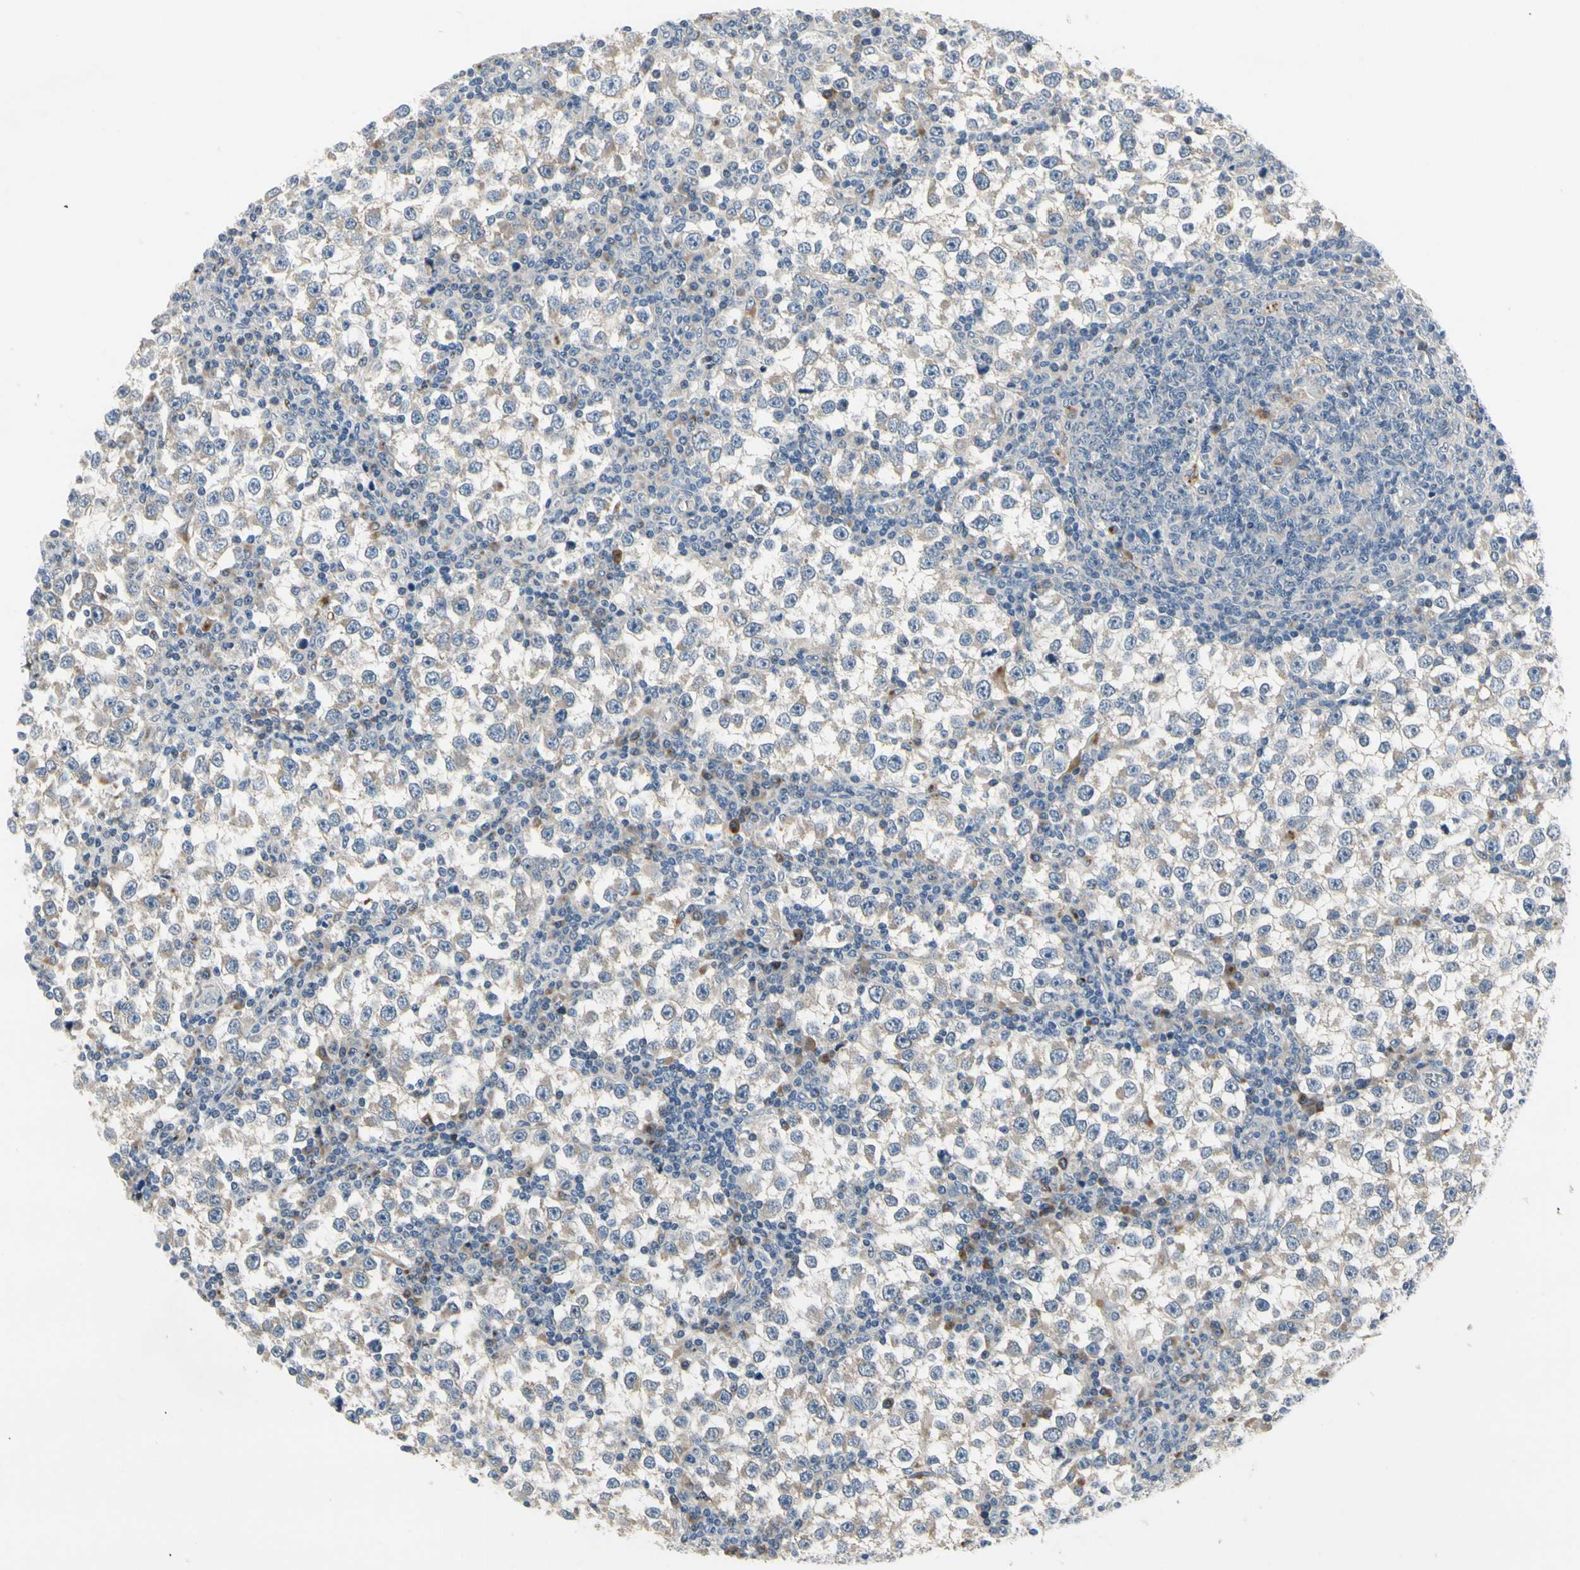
{"staining": {"intensity": "weak", "quantity": "25%-75%", "location": "cytoplasmic/membranous"}, "tissue": "testis cancer", "cell_type": "Tumor cells", "image_type": "cancer", "snomed": [{"axis": "morphology", "description": "Seminoma, NOS"}, {"axis": "topography", "description": "Testis"}], "caption": "Weak cytoplasmic/membranous expression for a protein is seen in approximately 25%-75% of tumor cells of testis cancer using immunohistochemistry (IHC).", "gene": "NFASC", "patient": {"sex": "male", "age": 65}}